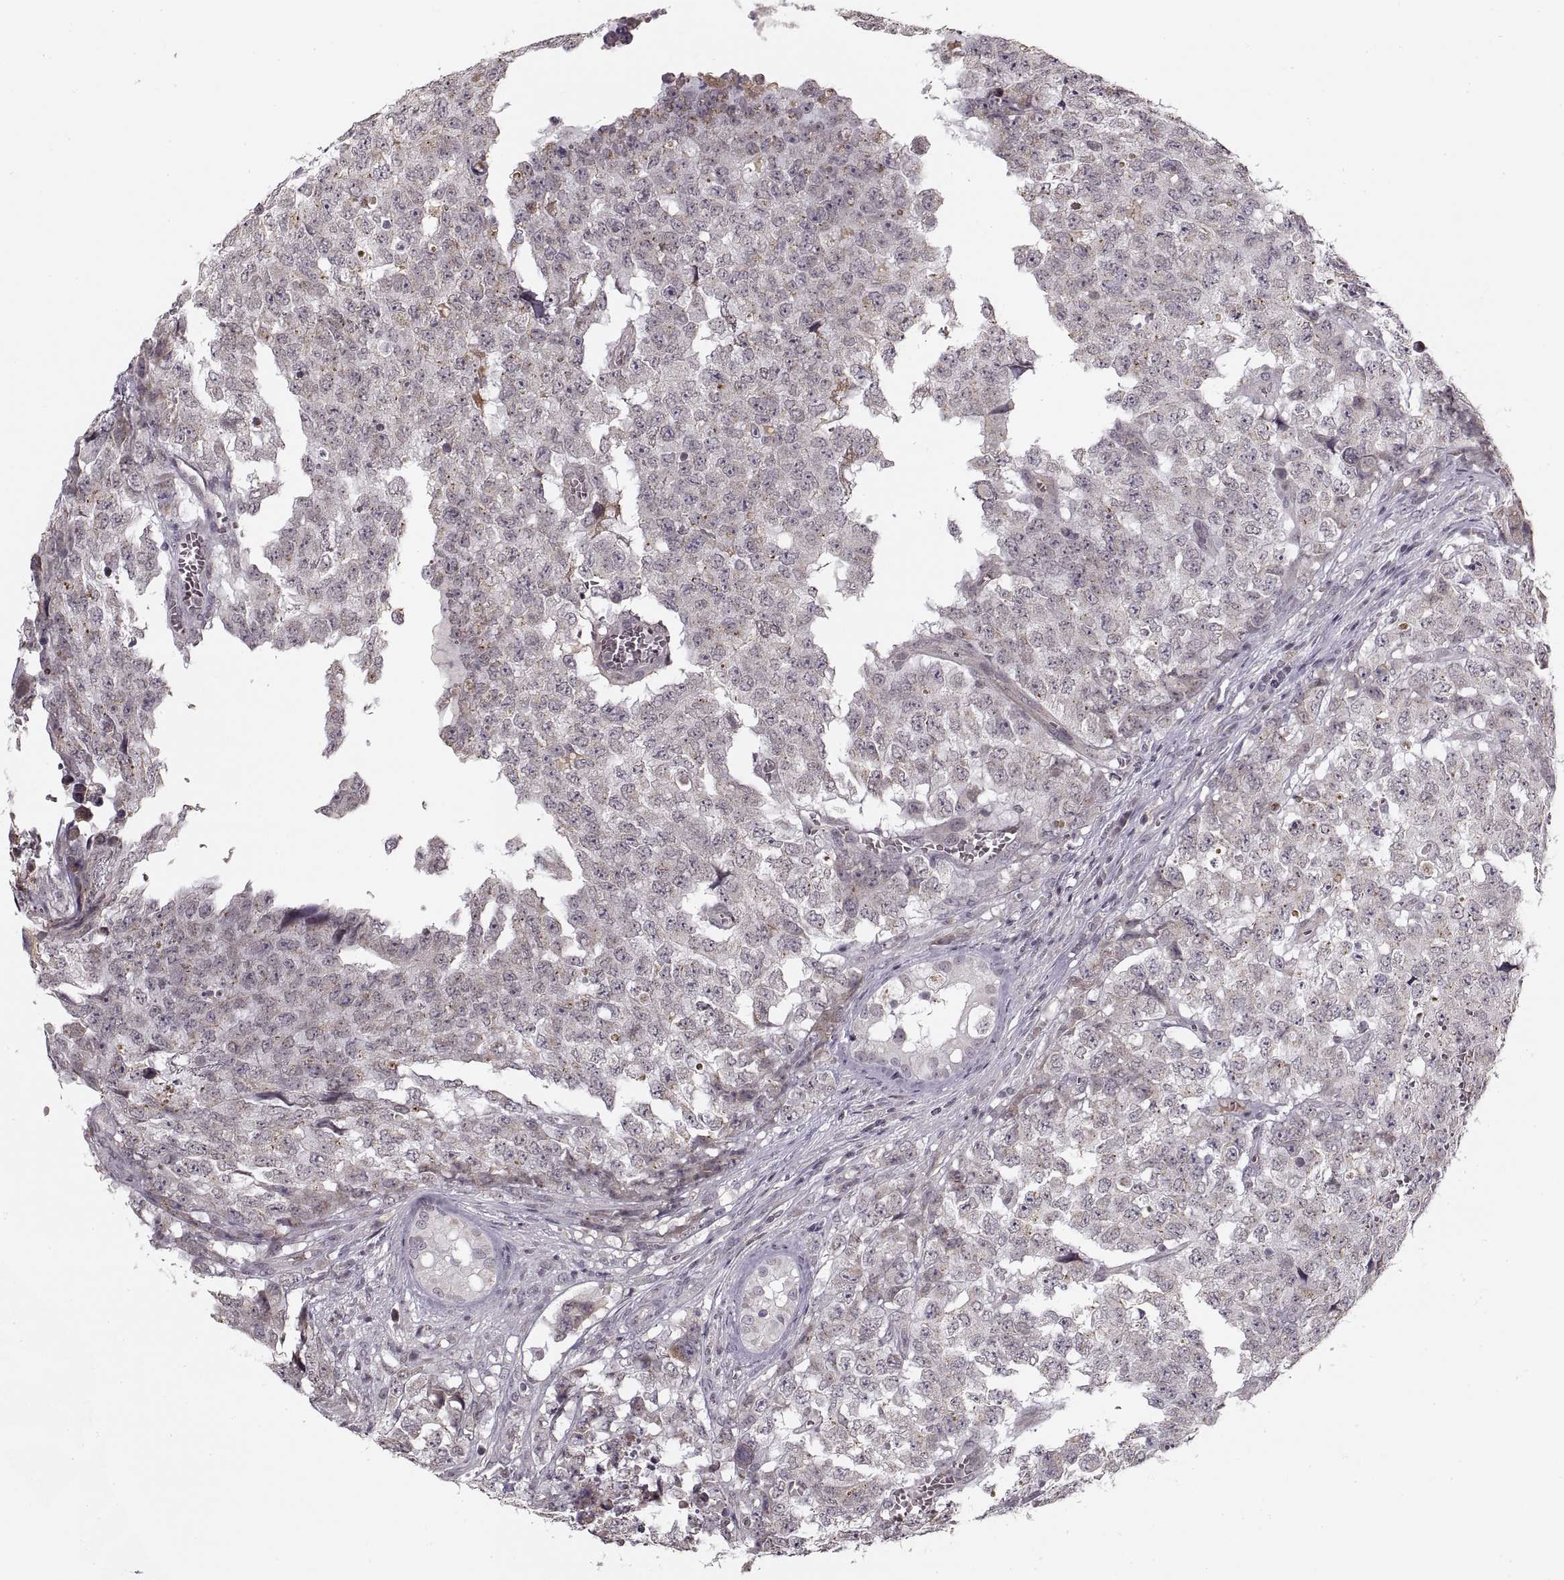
{"staining": {"intensity": "negative", "quantity": "none", "location": "none"}, "tissue": "testis cancer", "cell_type": "Tumor cells", "image_type": "cancer", "snomed": [{"axis": "morphology", "description": "Carcinoma, Embryonal, NOS"}, {"axis": "topography", "description": "Testis"}], "caption": "This micrograph is of testis cancer stained with immunohistochemistry (IHC) to label a protein in brown with the nuclei are counter-stained blue. There is no expression in tumor cells. Nuclei are stained in blue.", "gene": "ASIC3", "patient": {"sex": "male", "age": 23}}